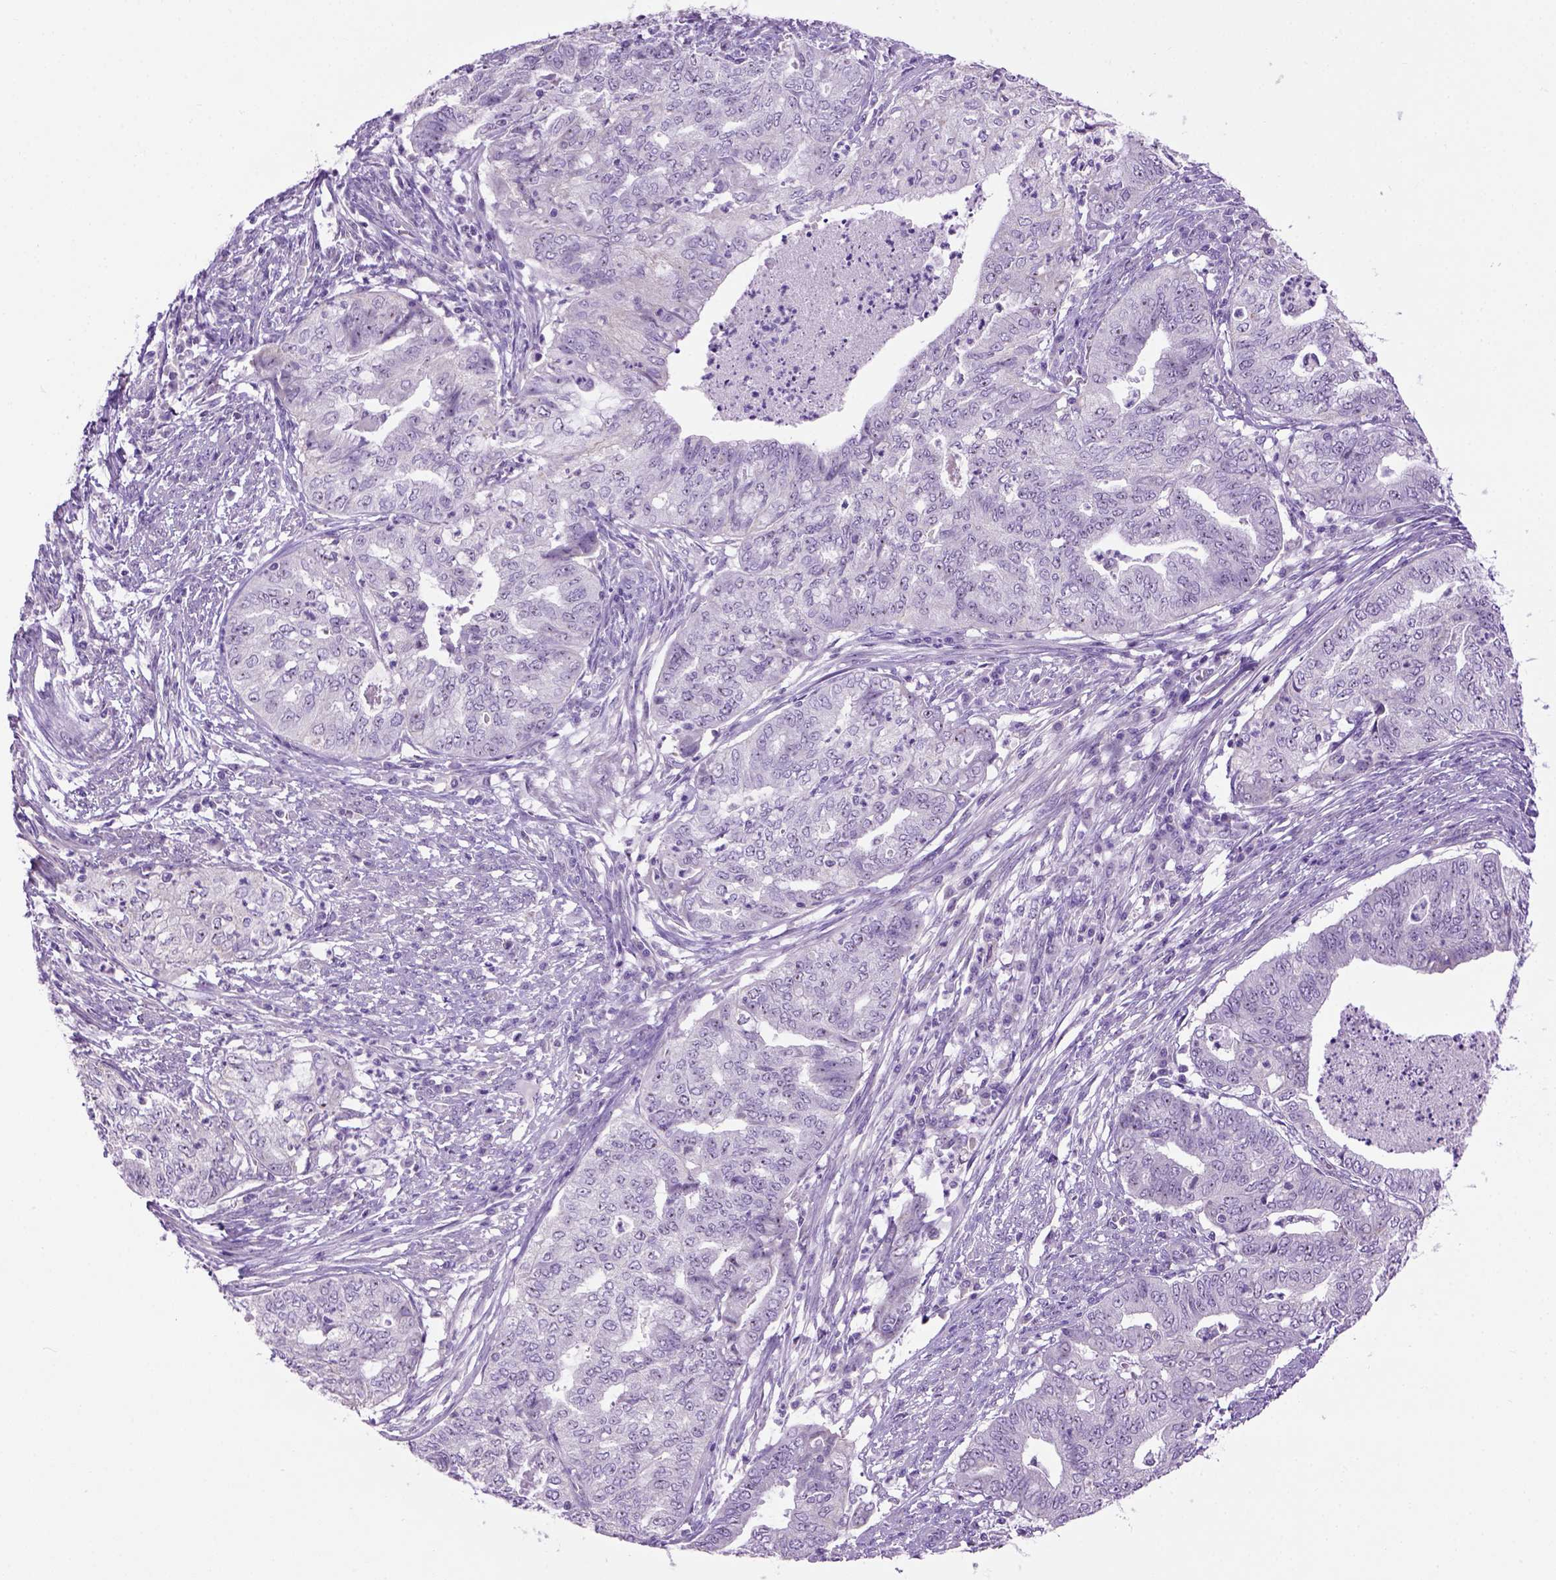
{"staining": {"intensity": "negative", "quantity": "none", "location": "none"}, "tissue": "endometrial cancer", "cell_type": "Tumor cells", "image_type": "cancer", "snomed": [{"axis": "morphology", "description": "Adenocarcinoma, NOS"}, {"axis": "topography", "description": "Endometrium"}], "caption": "Protein analysis of endometrial cancer shows no significant staining in tumor cells. (Immunohistochemistry (ihc), brightfield microscopy, high magnification).", "gene": "UTP4", "patient": {"sex": "female", "age": 79}}